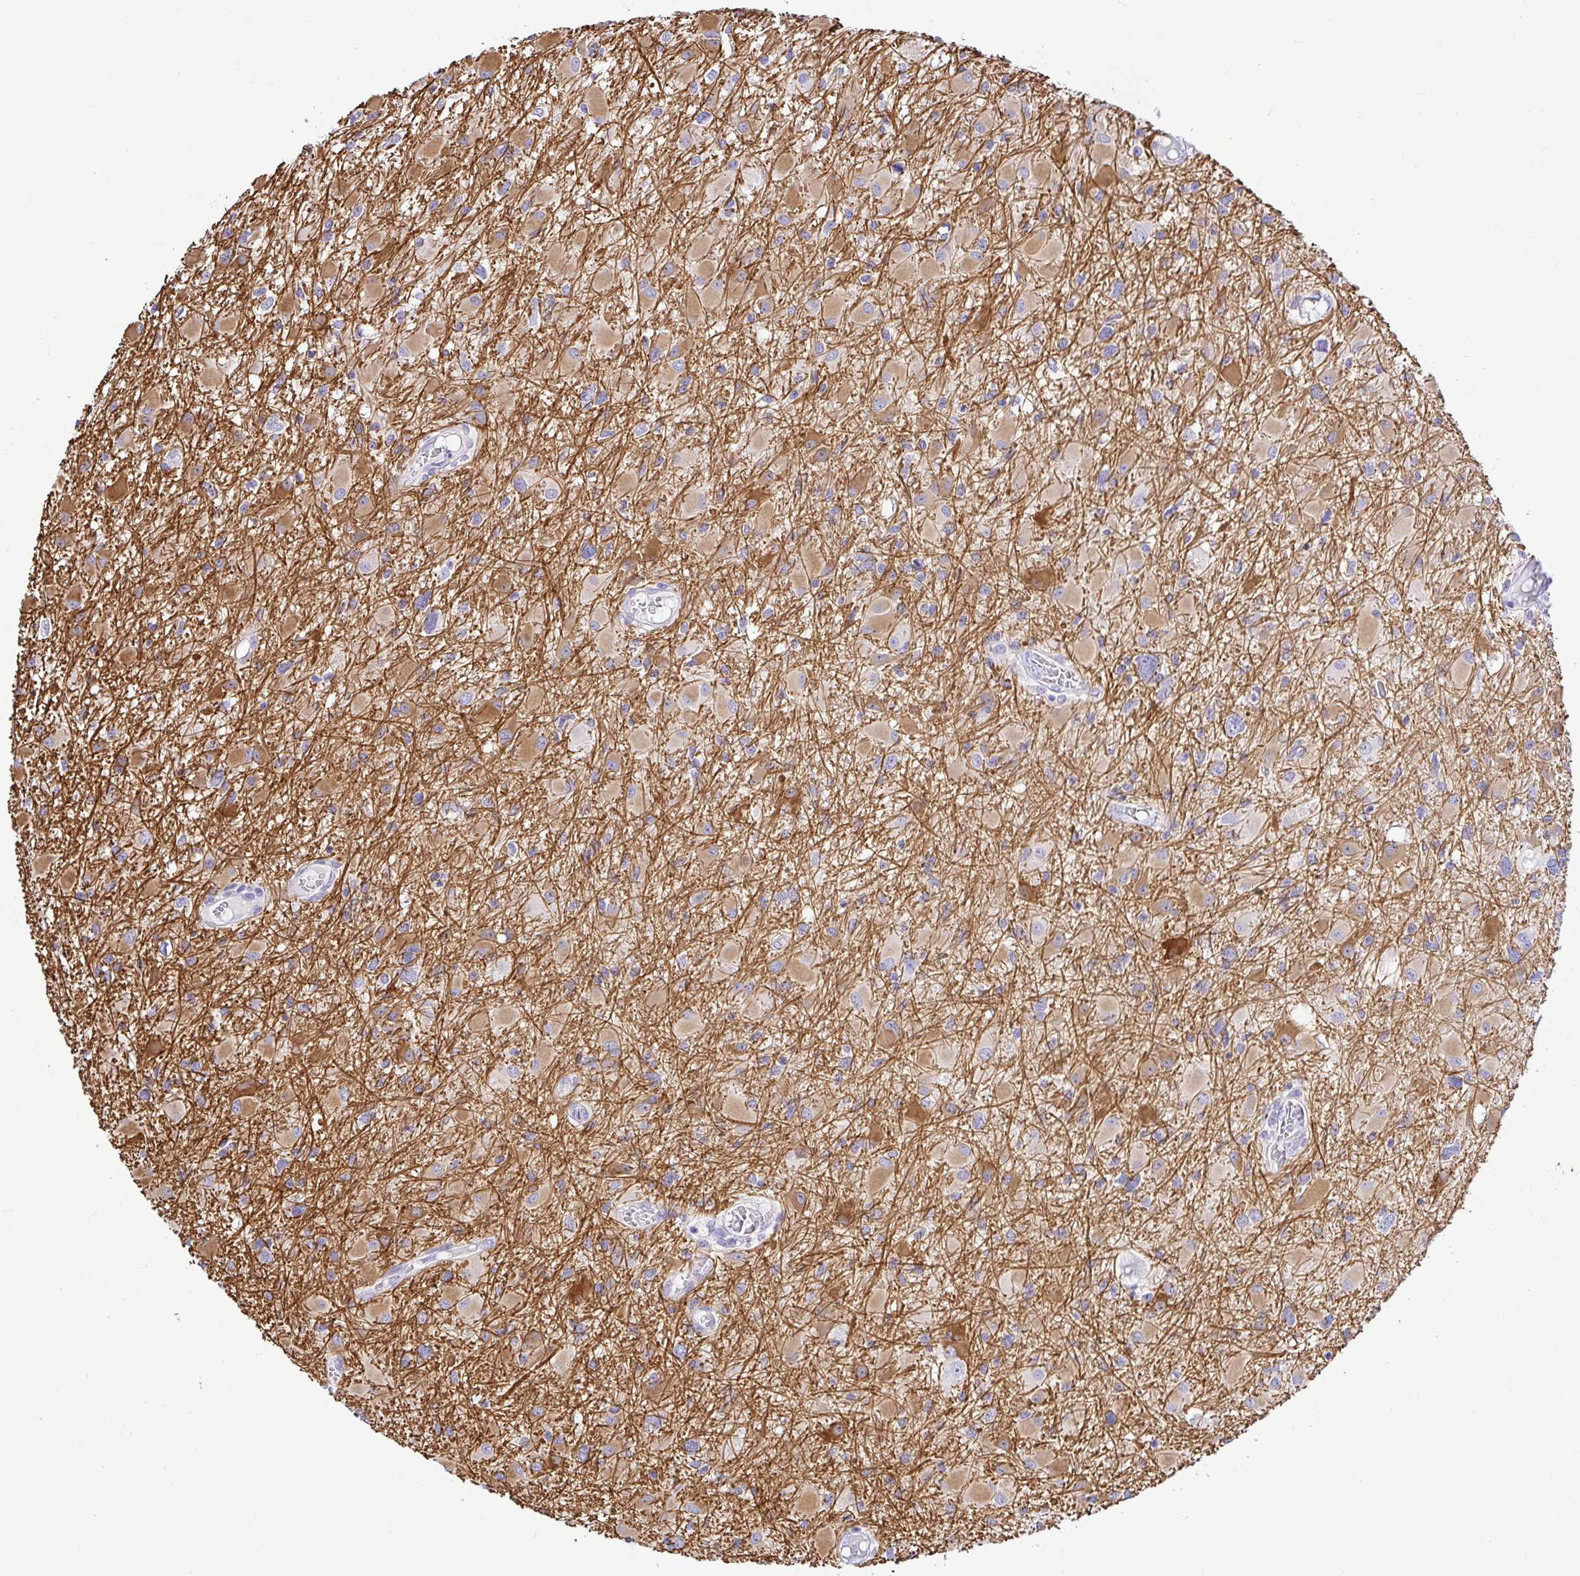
{"staining": {"intensity": "moderate", "quantity": "25%-75%", "location": "cytoplasmic/membranous"}, "tissue": "glioma", "cell_type": "Tumor cells", "image_type": "cancer", "snomed": [{"axis": "morphology", "description": "Glioma, malignant, High grade"}, {"axis": "topography", "description": "Brain"}], "caption": "Immunohistochemical staining of glioma shows medium levels of moderate cytoplasmic/membranous staining in about 25%-75% of tumor cells.", "gene": "BACE2", "patient": {"sex": "male", "age": 54}}